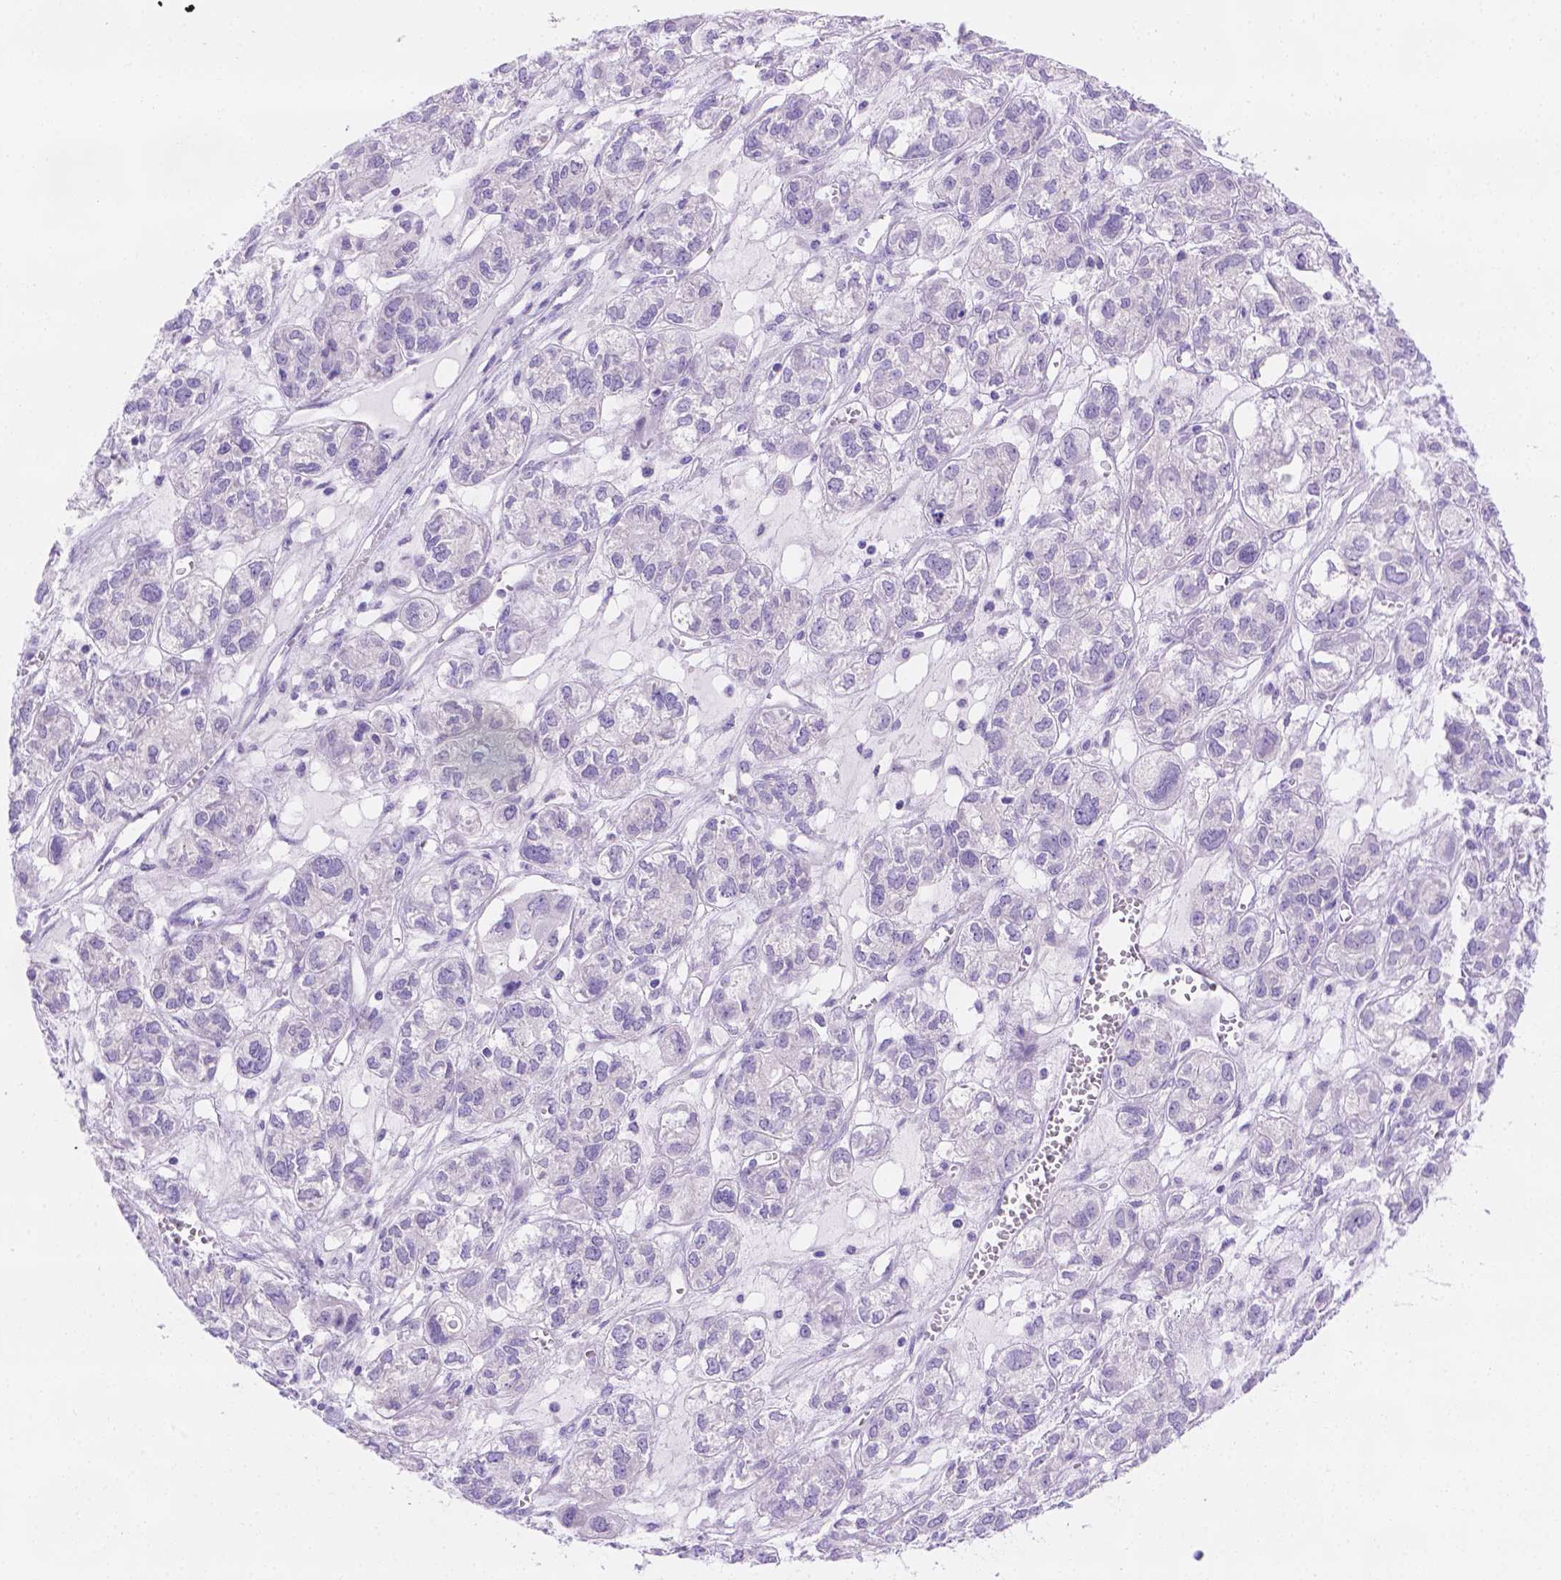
{"staining": {"intensity": "negative", "quantity": "none", "location": "none"}, "tissue": "ovarian cancer", "cell_type": "Tumor cells", "image_type": "cancer", "snomed": [{"axis": "morphology", "description": "Carcinoma, endometroid"}, {"axis": "topography", "description": "Ovary"}], "caption": "Human ovarian endometroid carcinoma stained for a protein using IHC reveals no expression in tumor cells.", "gene": "MLN", "patient": {"sex": "female", "age": 64}}